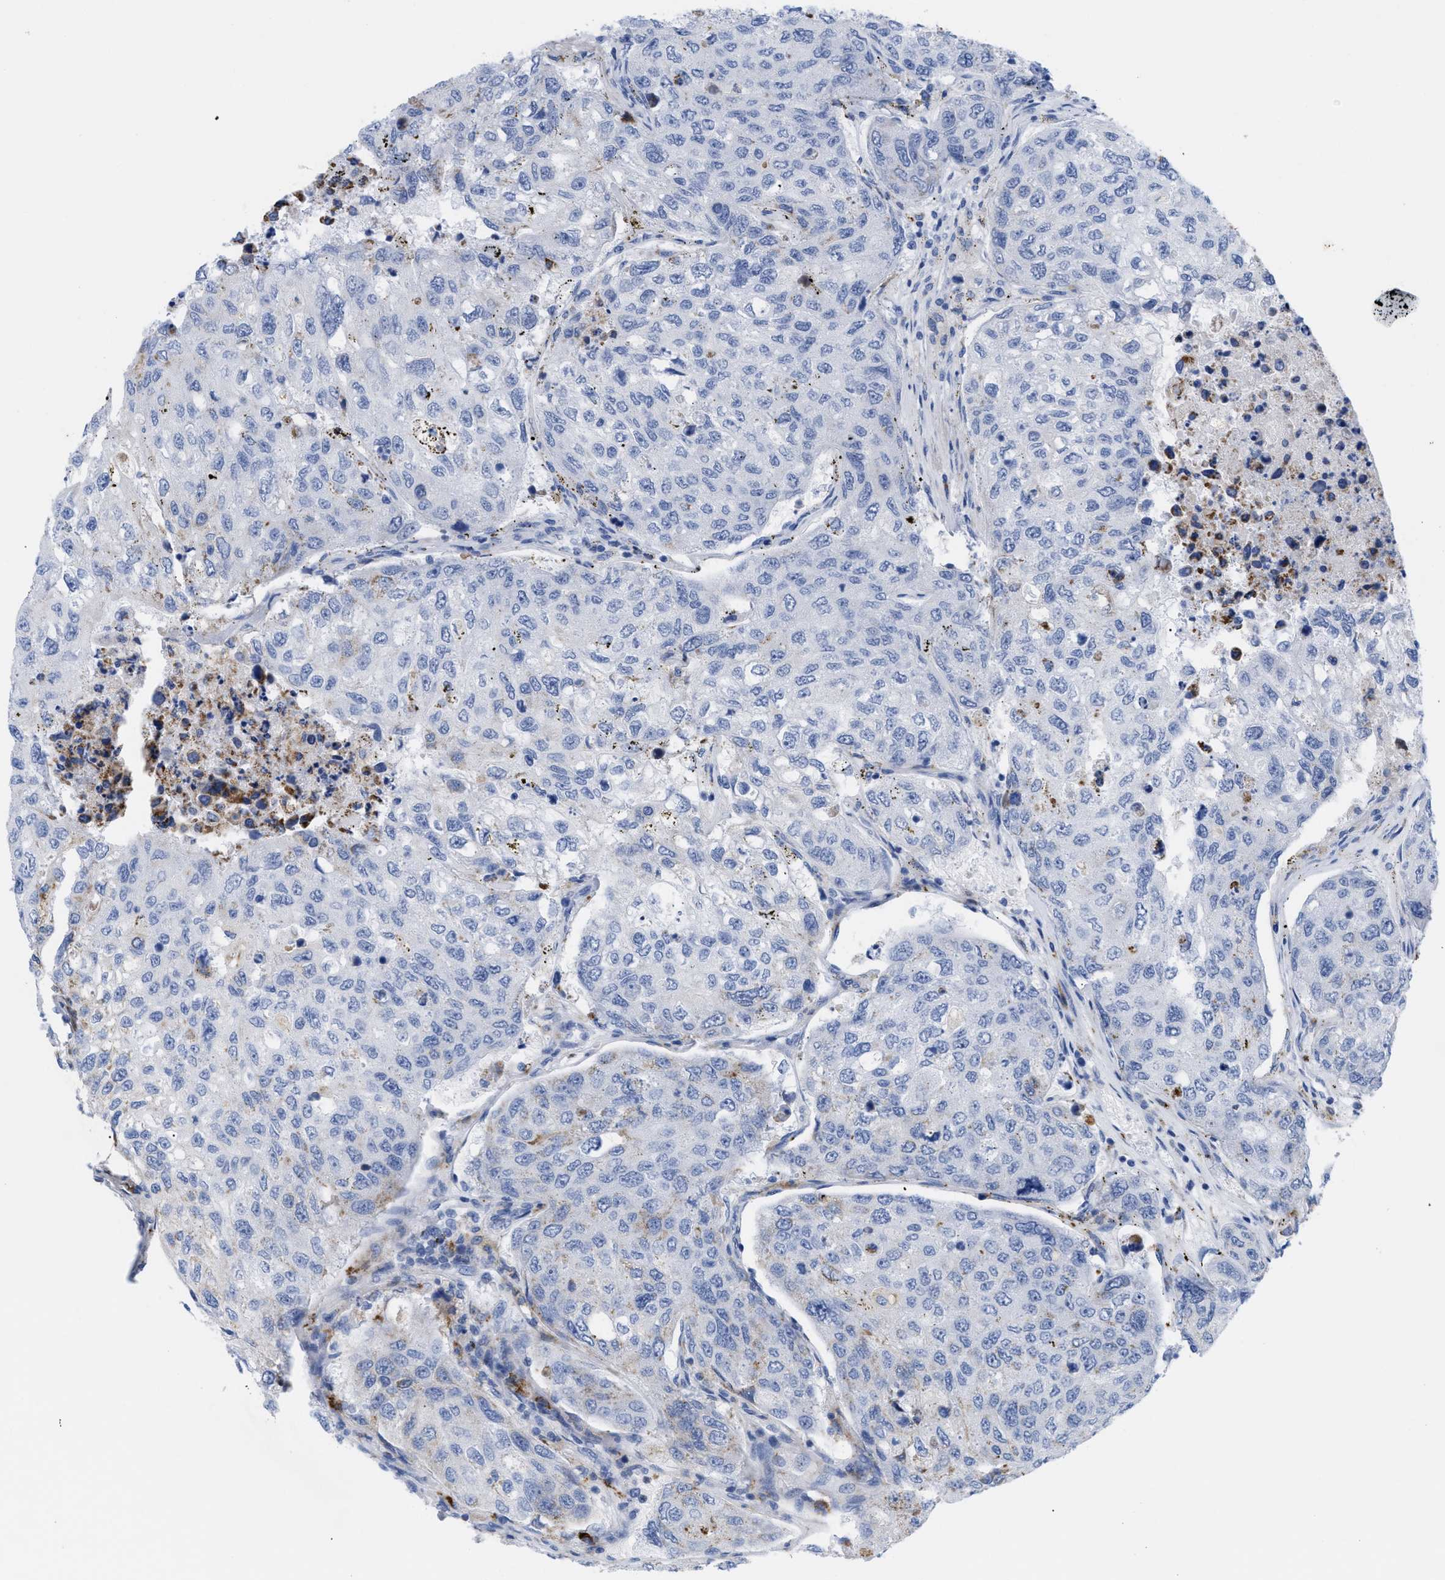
{"staining": {"intensity": "moderate", "quantity": "<25%", "location": "cytoplasmic/membranous"}, "tissue": "urothelial cancer", "cell_type": "Tumor cells", "image_type": "cancer", "snomed": [{"axis": "morphology", "description": "Urothelial carcinoma, High grade"}, {"axis": "topography", "description": "Lymph node"}, {"axis": "topography", "description": "Urinary bladder"}], "caption": "The immunohistochemical stain labels moderate cytoplasmic/membranous staining in tumor cells of urothelial cancer tissue.", "gene": "DRAM2", "patient": {"sex": "male", "age": 51}}